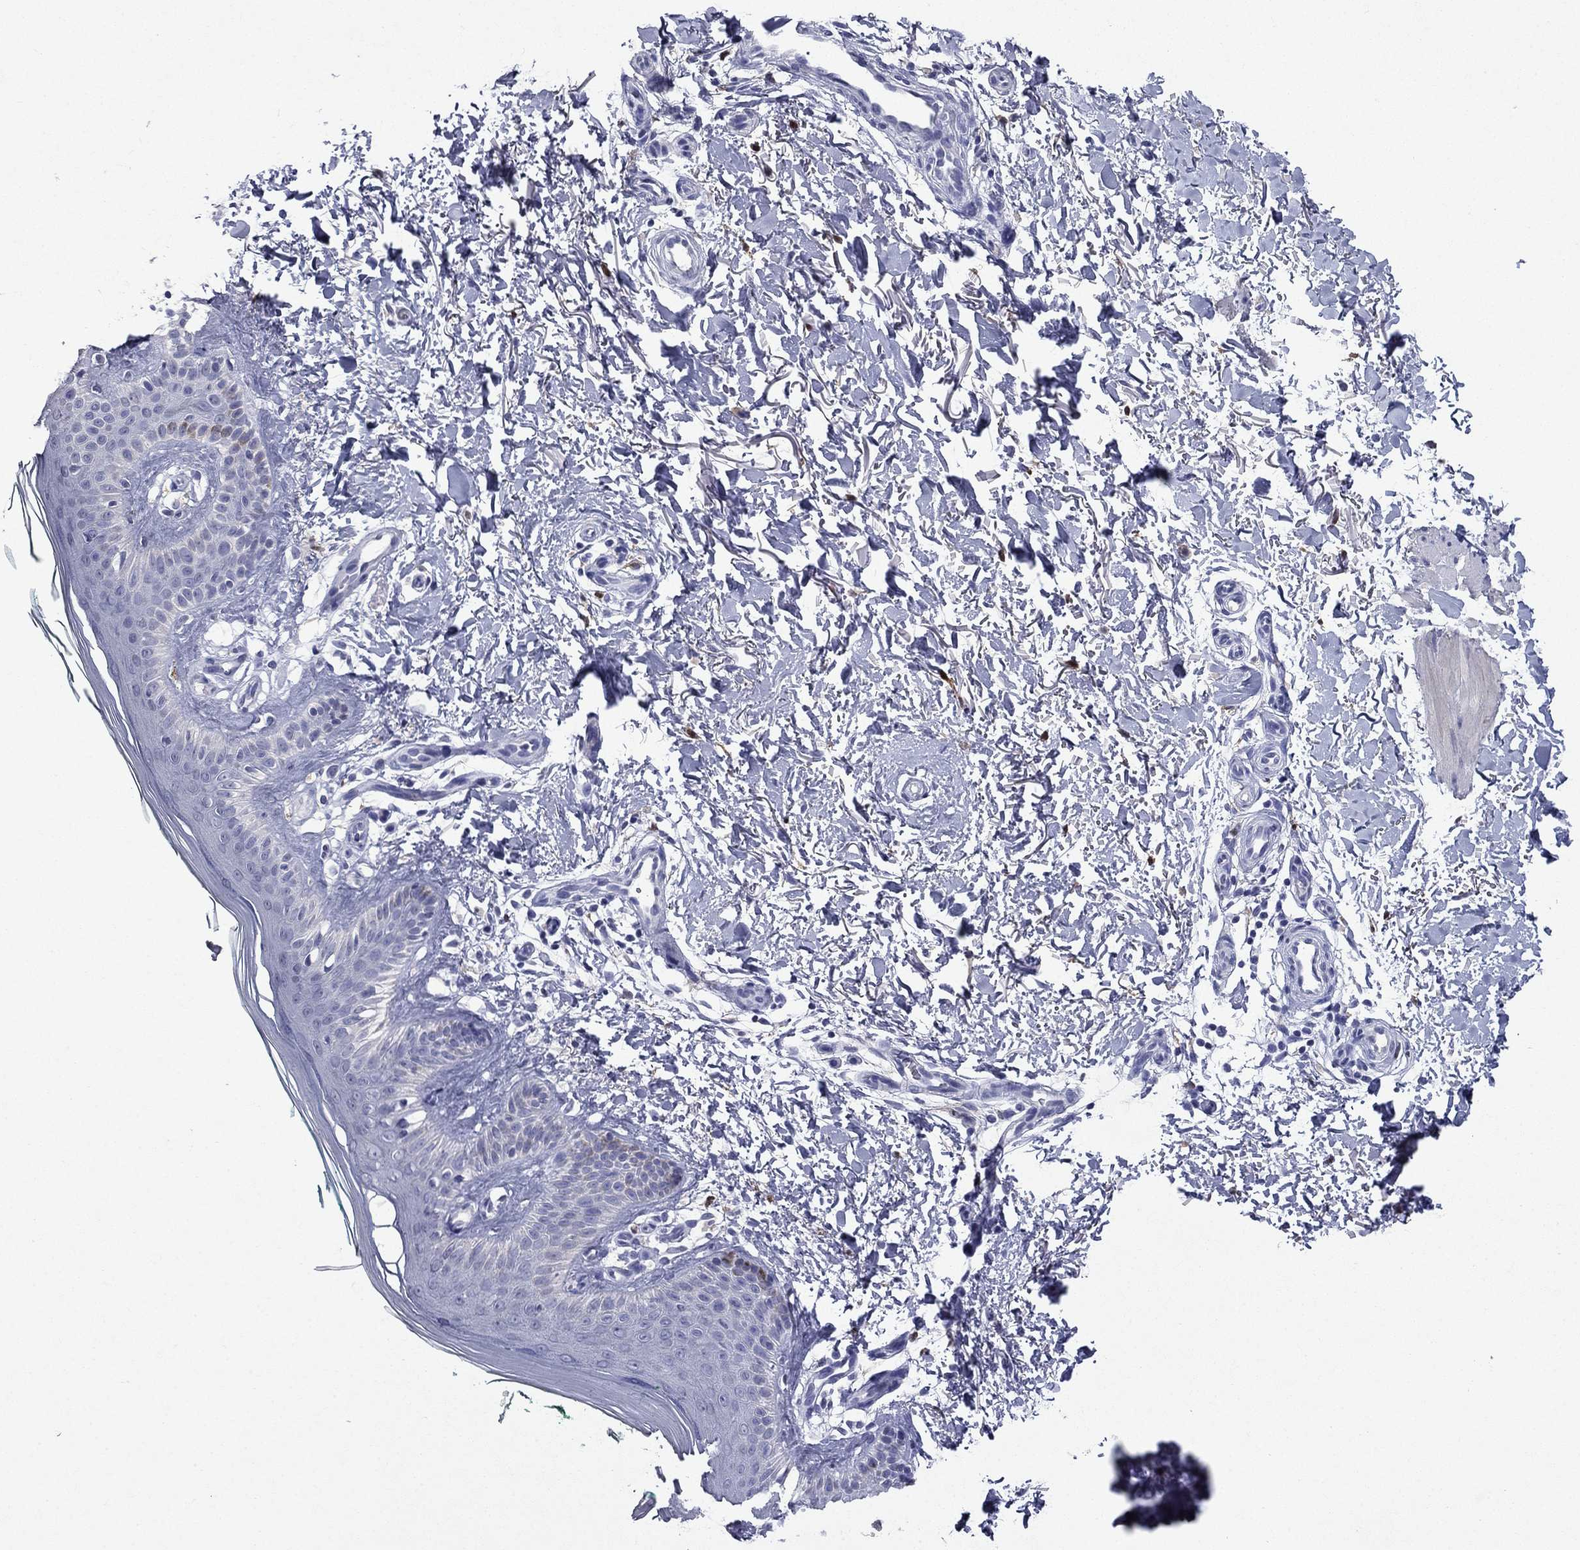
{"staining": {"intensity": "negative", "quantity": "none", "location": "none"}, "tissue": "skin", "cell_type": "Fibroblasts", "image_type": "normal", "snomed": [{"axis": "morphology", "description": "Normal tissue, NOS"}, {"axis": "morphology", "description": "Inflammation, NOS"}, {"axis": "morphology", "description": "Fibrosis, NOS"}, {"axis": "topography", "description": "Skin"}], "caption": "There is no significant positivity in fibroblasts of skin. (DAB IHC with hematoxylin counter stain).", "gene": "CFAP119", "patient": {"sex": "male", "age": 71}}